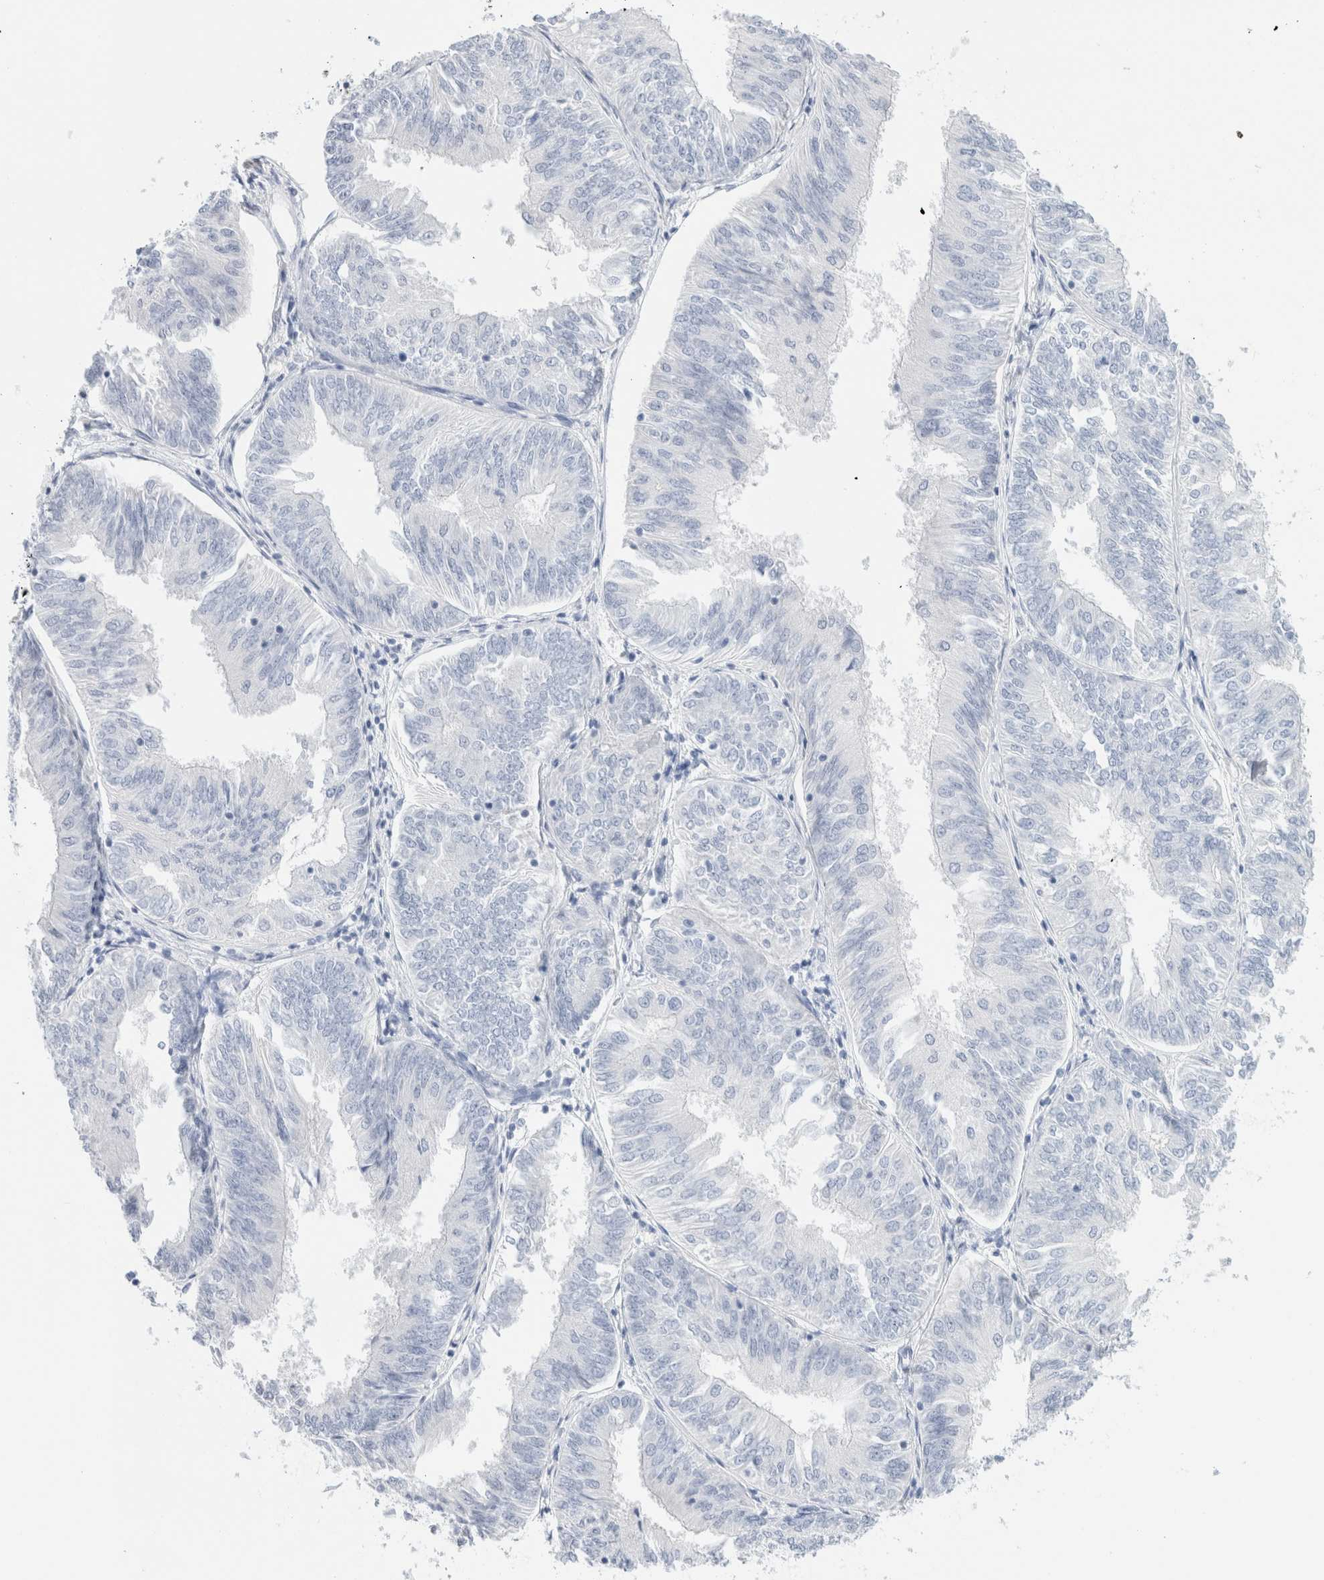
{"staining": {"intensity": "negative", "quantity": "none", "location": "none"}, "tissue": "endometrial cancer", "cell_type": "Tumor cells", "image_type": "cancer", "snomed": [{"axis": "morphology", "description": "Adenocarcinoma, NOS"}, {"axis": "topography", "description": "Endometrium"}], "caption": "A histopathology image of endometrial cancer (adenocarcinoma) stained for a protein displays no brown staining in tumor cells. (Stains: DAB IHC with hematoxylin counter stain, Microscopy: brightfield microscopy at high magnification).", "gene": "ARG1", "patient": {"sex": "female", "age": 58}}